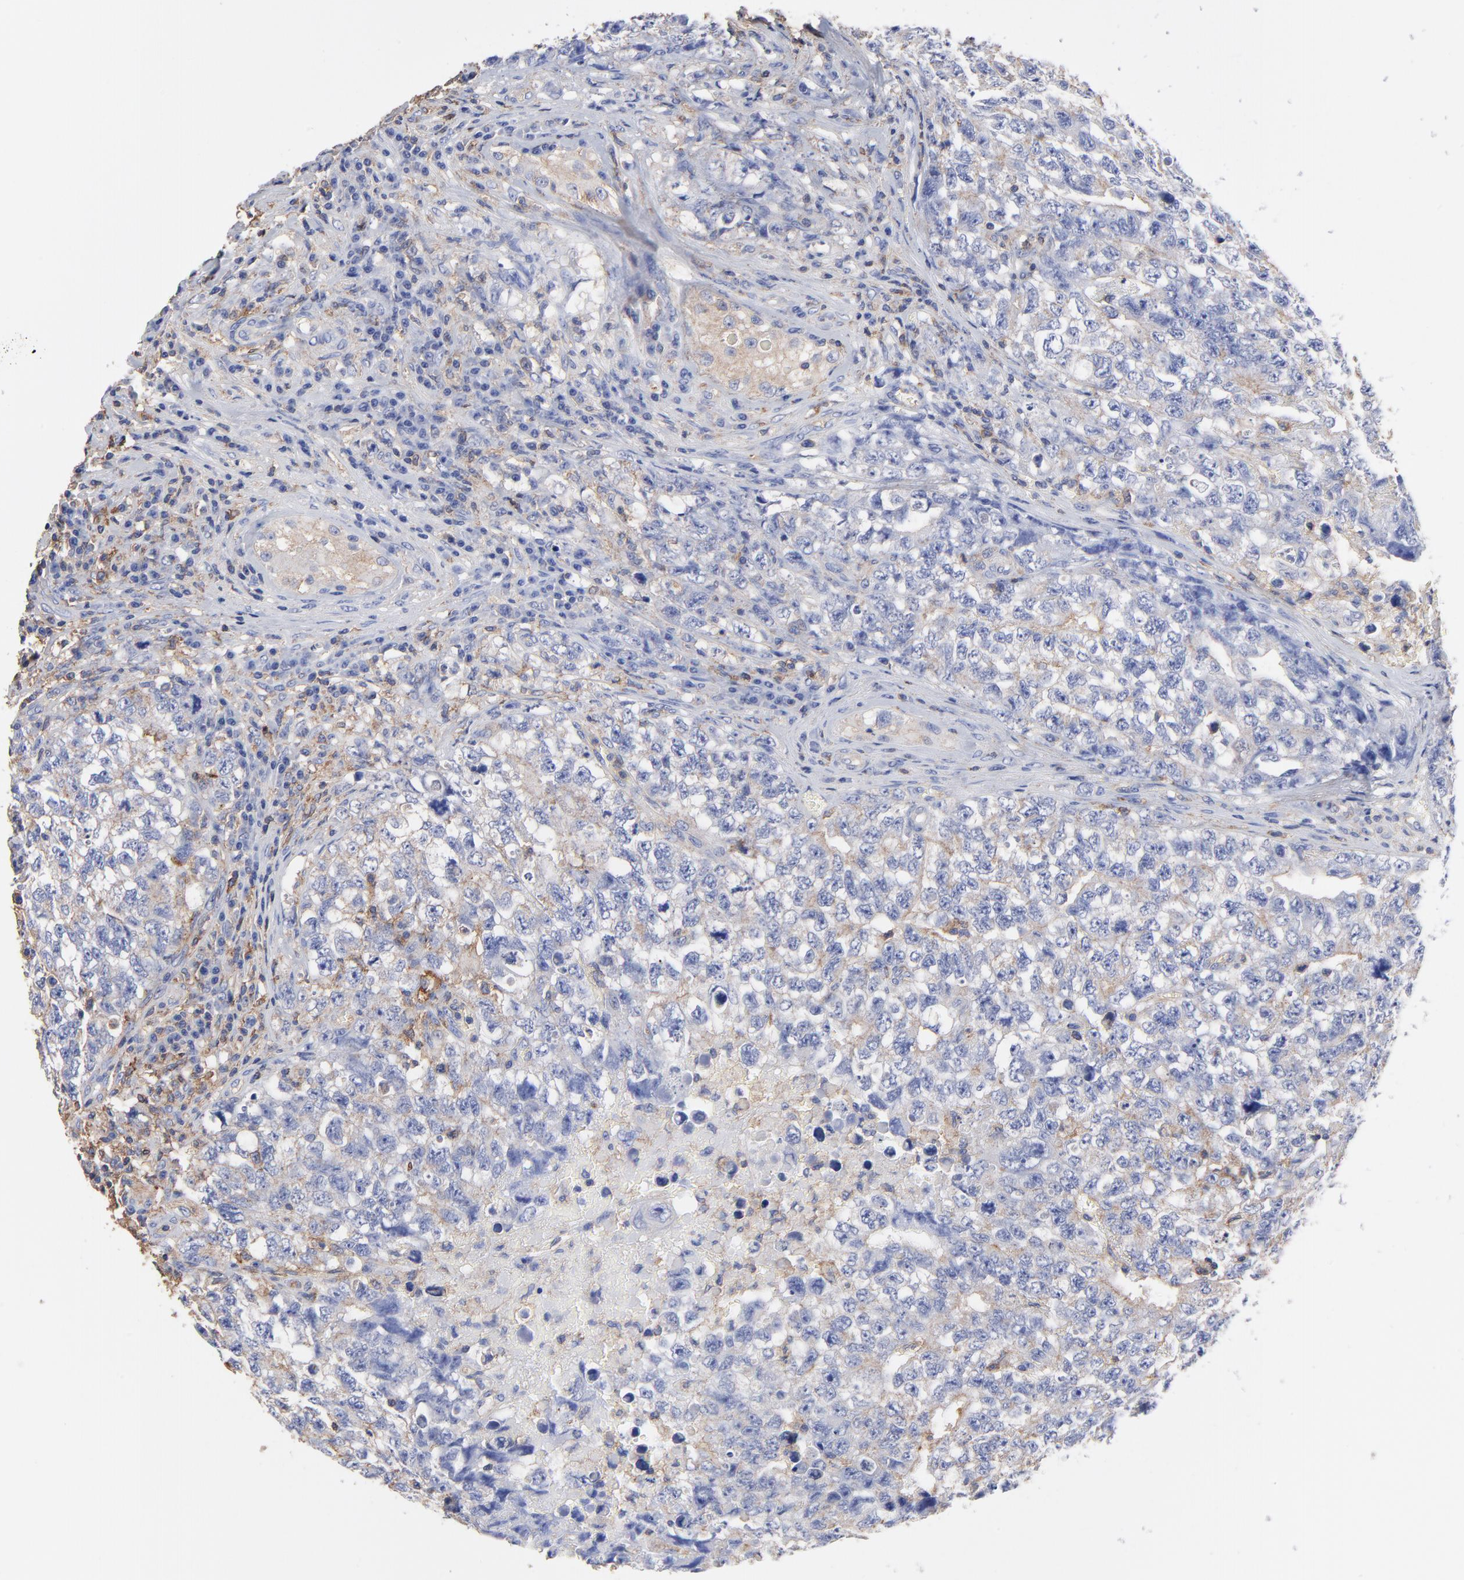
{"staining": {"intensity": "weak", "quantity": "25%-75%", "location": "cytoplasmic/membranous"}, "tissue": "testis cancer", "cell_type": "Tumor cells", "image_type": "cancer", "snomed": [{"axis": "morphology", "description": "Carcinoma, Embryonal, NOS"}, {"axis": "topography", "description": "Testis"}], "caption": "The immunohistochemical stain shows weak cytoplasmic/membranous positivity in tumor cells of testis cancer tissue. (DAB IHC with brightfield microscopy, high magnification).", "gene": "ASL", "patient": {"sex": "male", "age": 31}}